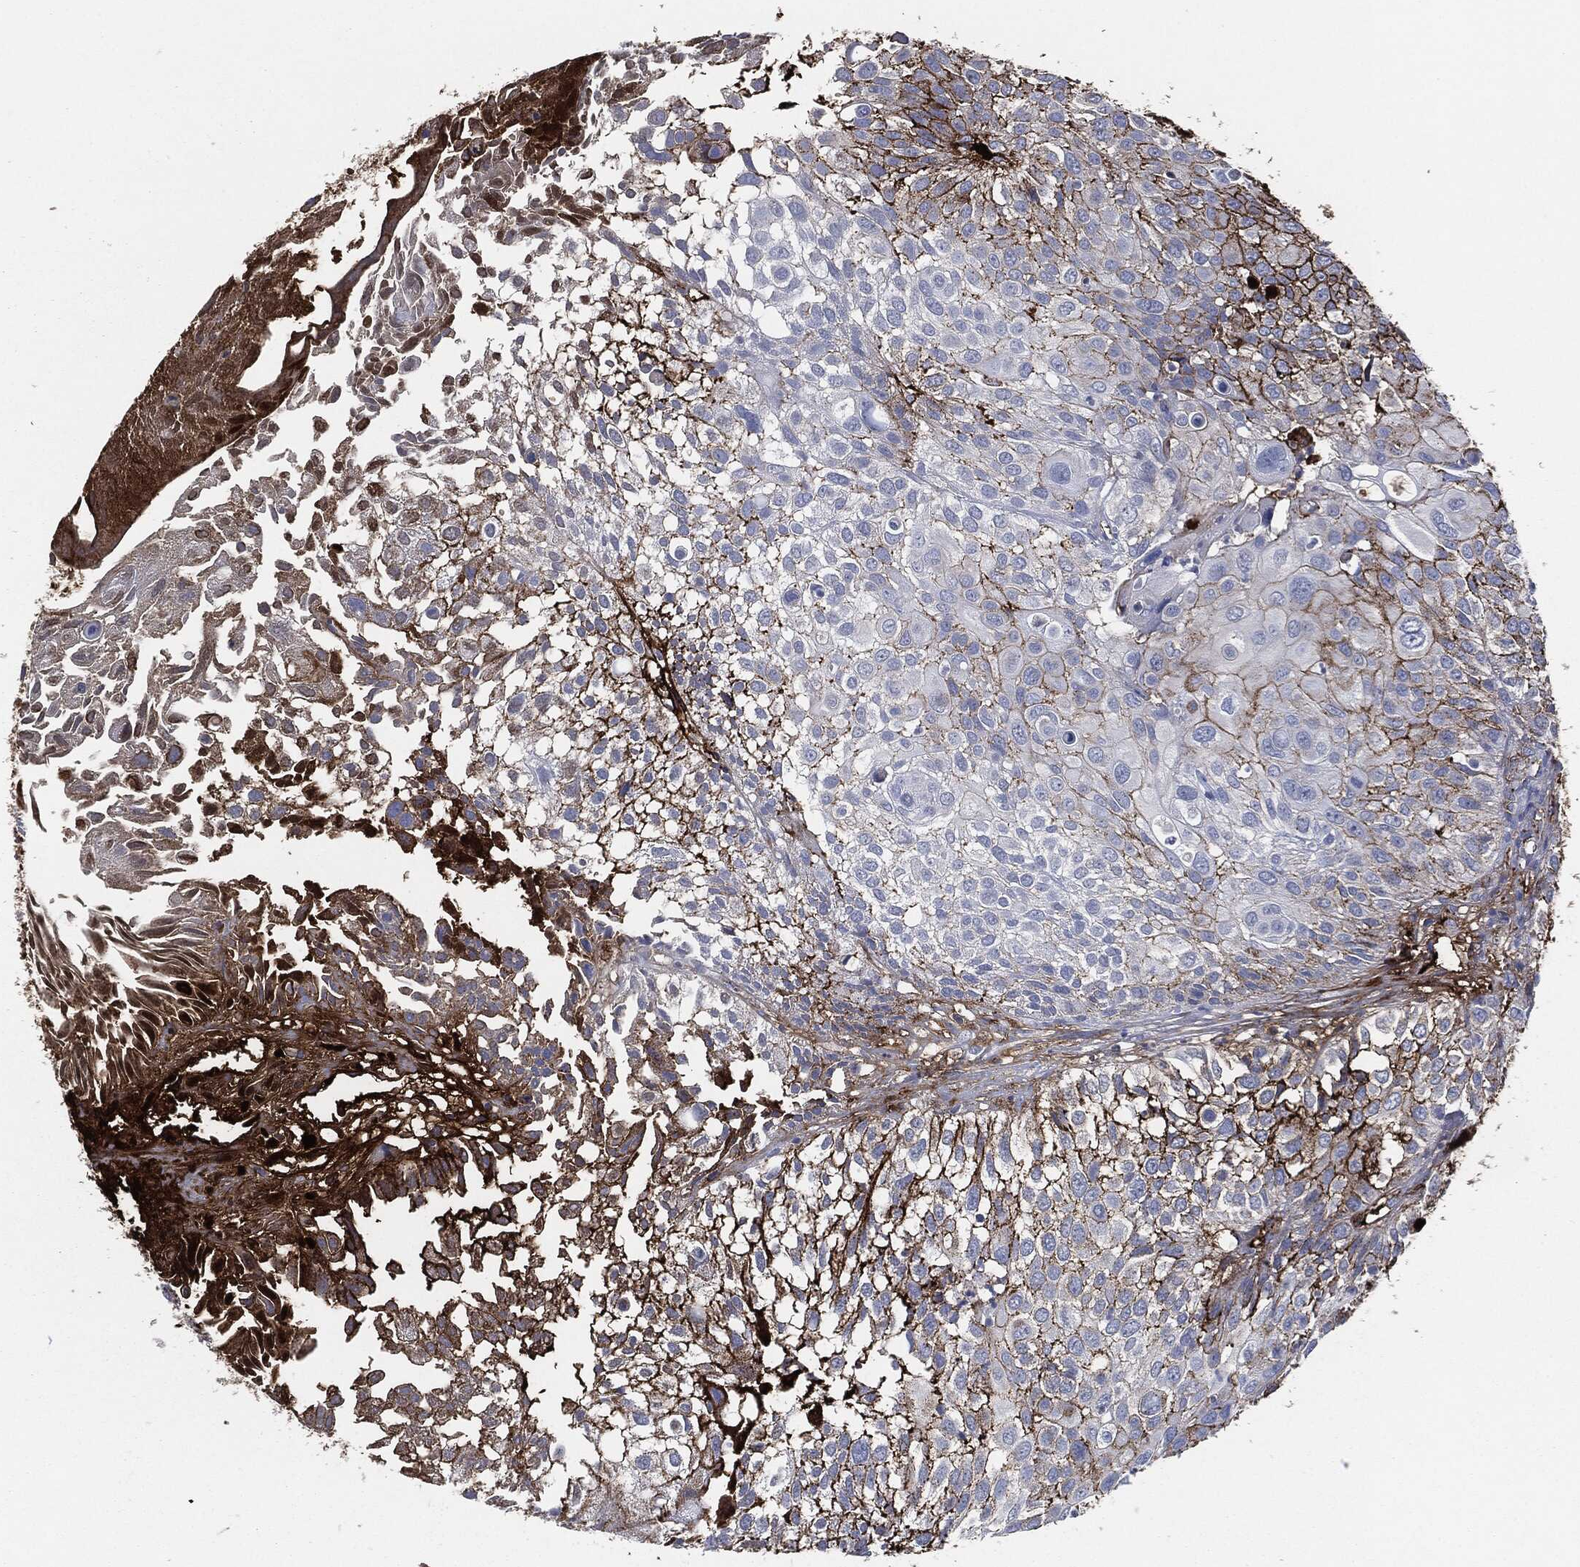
{"staining": {"intensity": "strong", "quantity": "25%-75%", "location": "cytoplasmic/membranous"}, "tissue": "urothelial cancer", "cell_type": "Tumor cells", "image_type": "cancer", "snomed": [{"axis": "morphology", "description": "Urothelial carcinoma, High grade"}, {"axis": "topography", "description": "Urinary bladder"}], "caption": "This is a photomicrograph of IHC staining of urothelial carcinoma (high-grade), which shows strong expression in the cytoplasmic/membranous of tumor cells.", "gene": "APOB", "patient": {"sex": "female", "age": 79}}